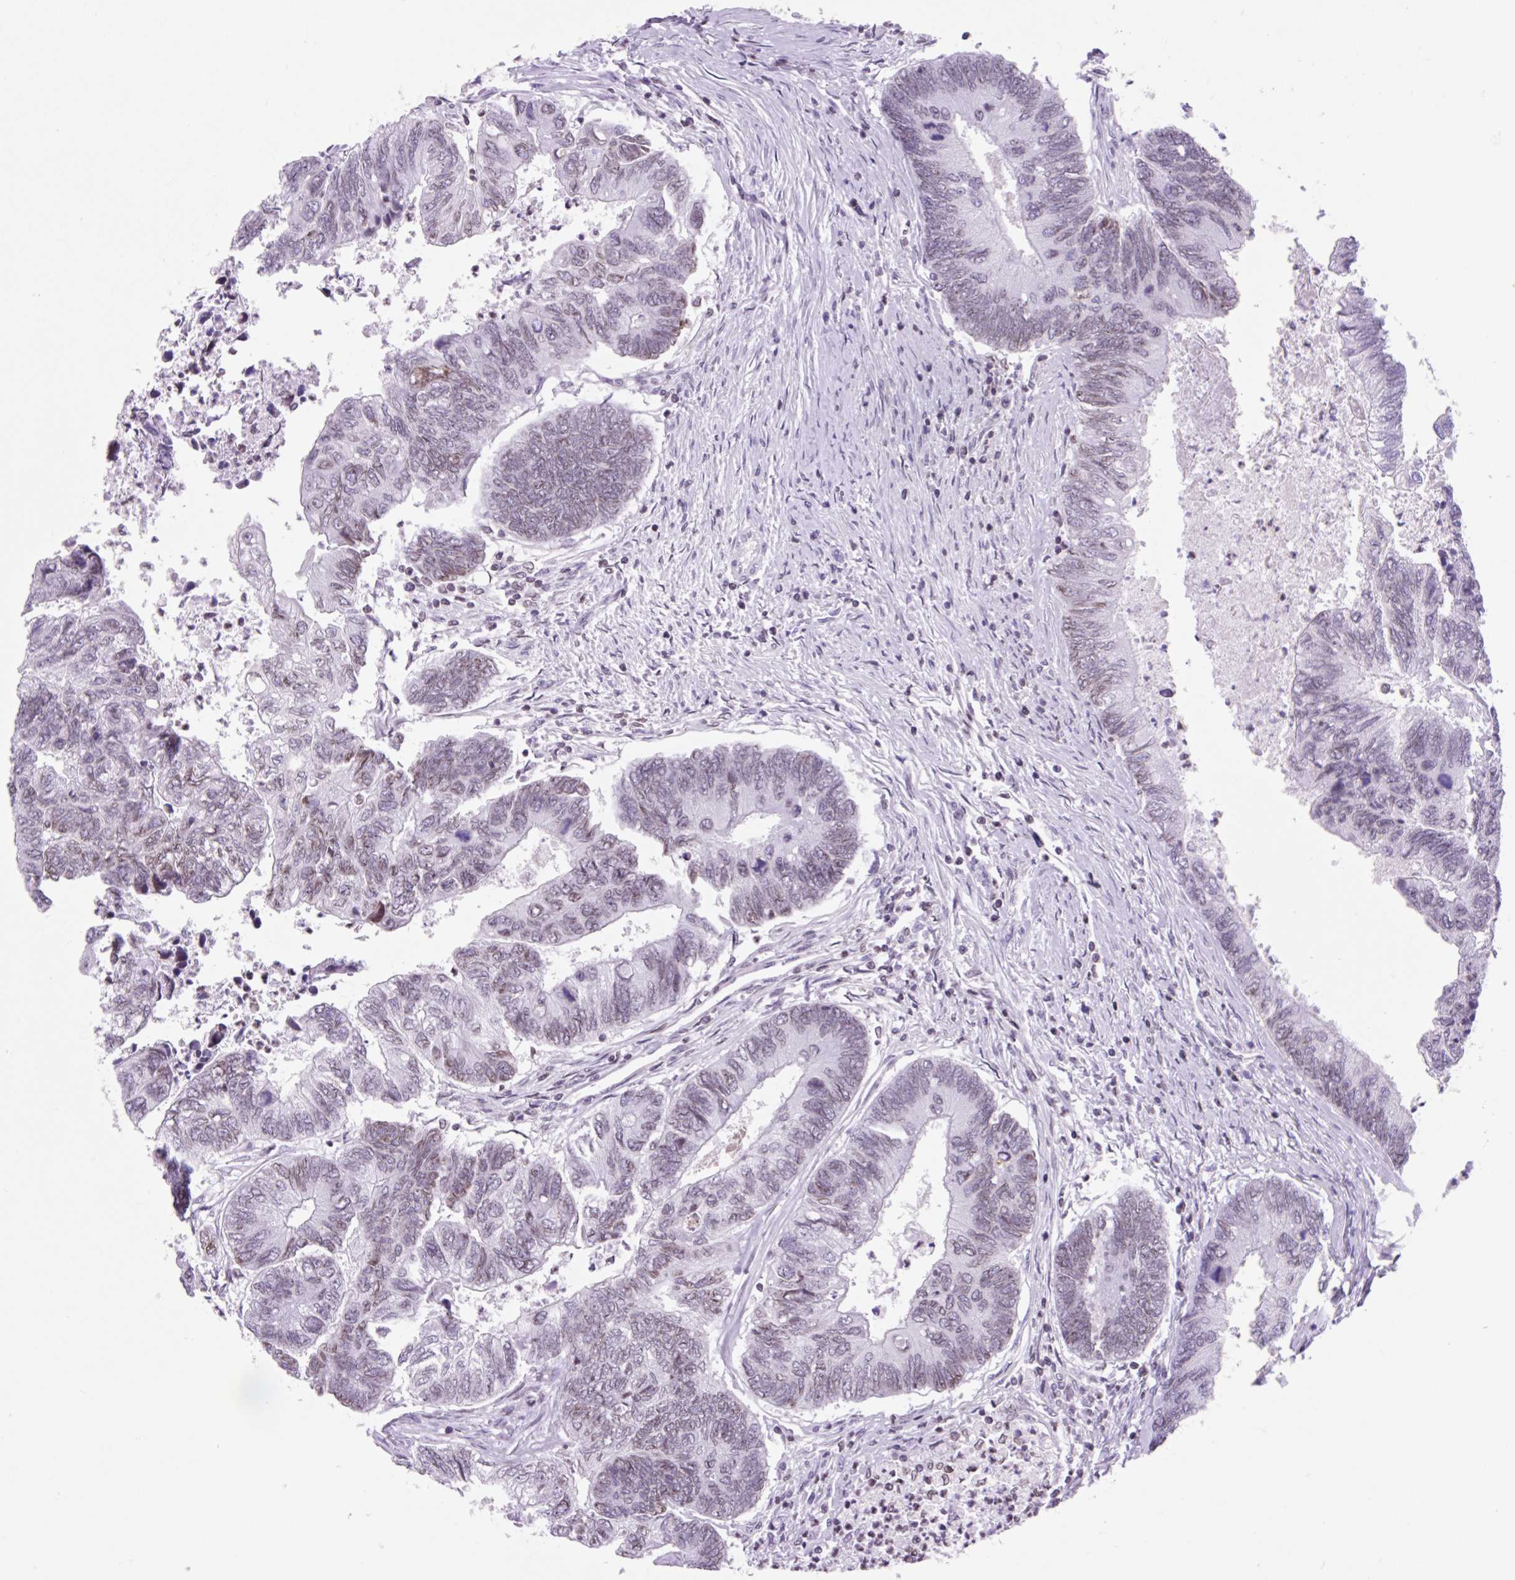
{"staining": {"intensity": "weak", "quantity": "25%-75%", "location": "cytoplasmic/membranous,nuclear"}, "tissue": "colorectal cancer", "cell_type": "Tumor cells", "image_type": "cancer", "snomed": [{"axis": "morphology", "description": "Adenocarcinoma, NOS"}, {"axis": "topography", "description": "Colon"}], "caption": "This is an image of immunohistochemistry staining of adenocarcinoma (colorectal), which shows weak positivity in the cytoplasmic/membranous and nuclear of tumor cells.", "gene": "VPREB1", "patient": {"sex": "female", "age": 67}}